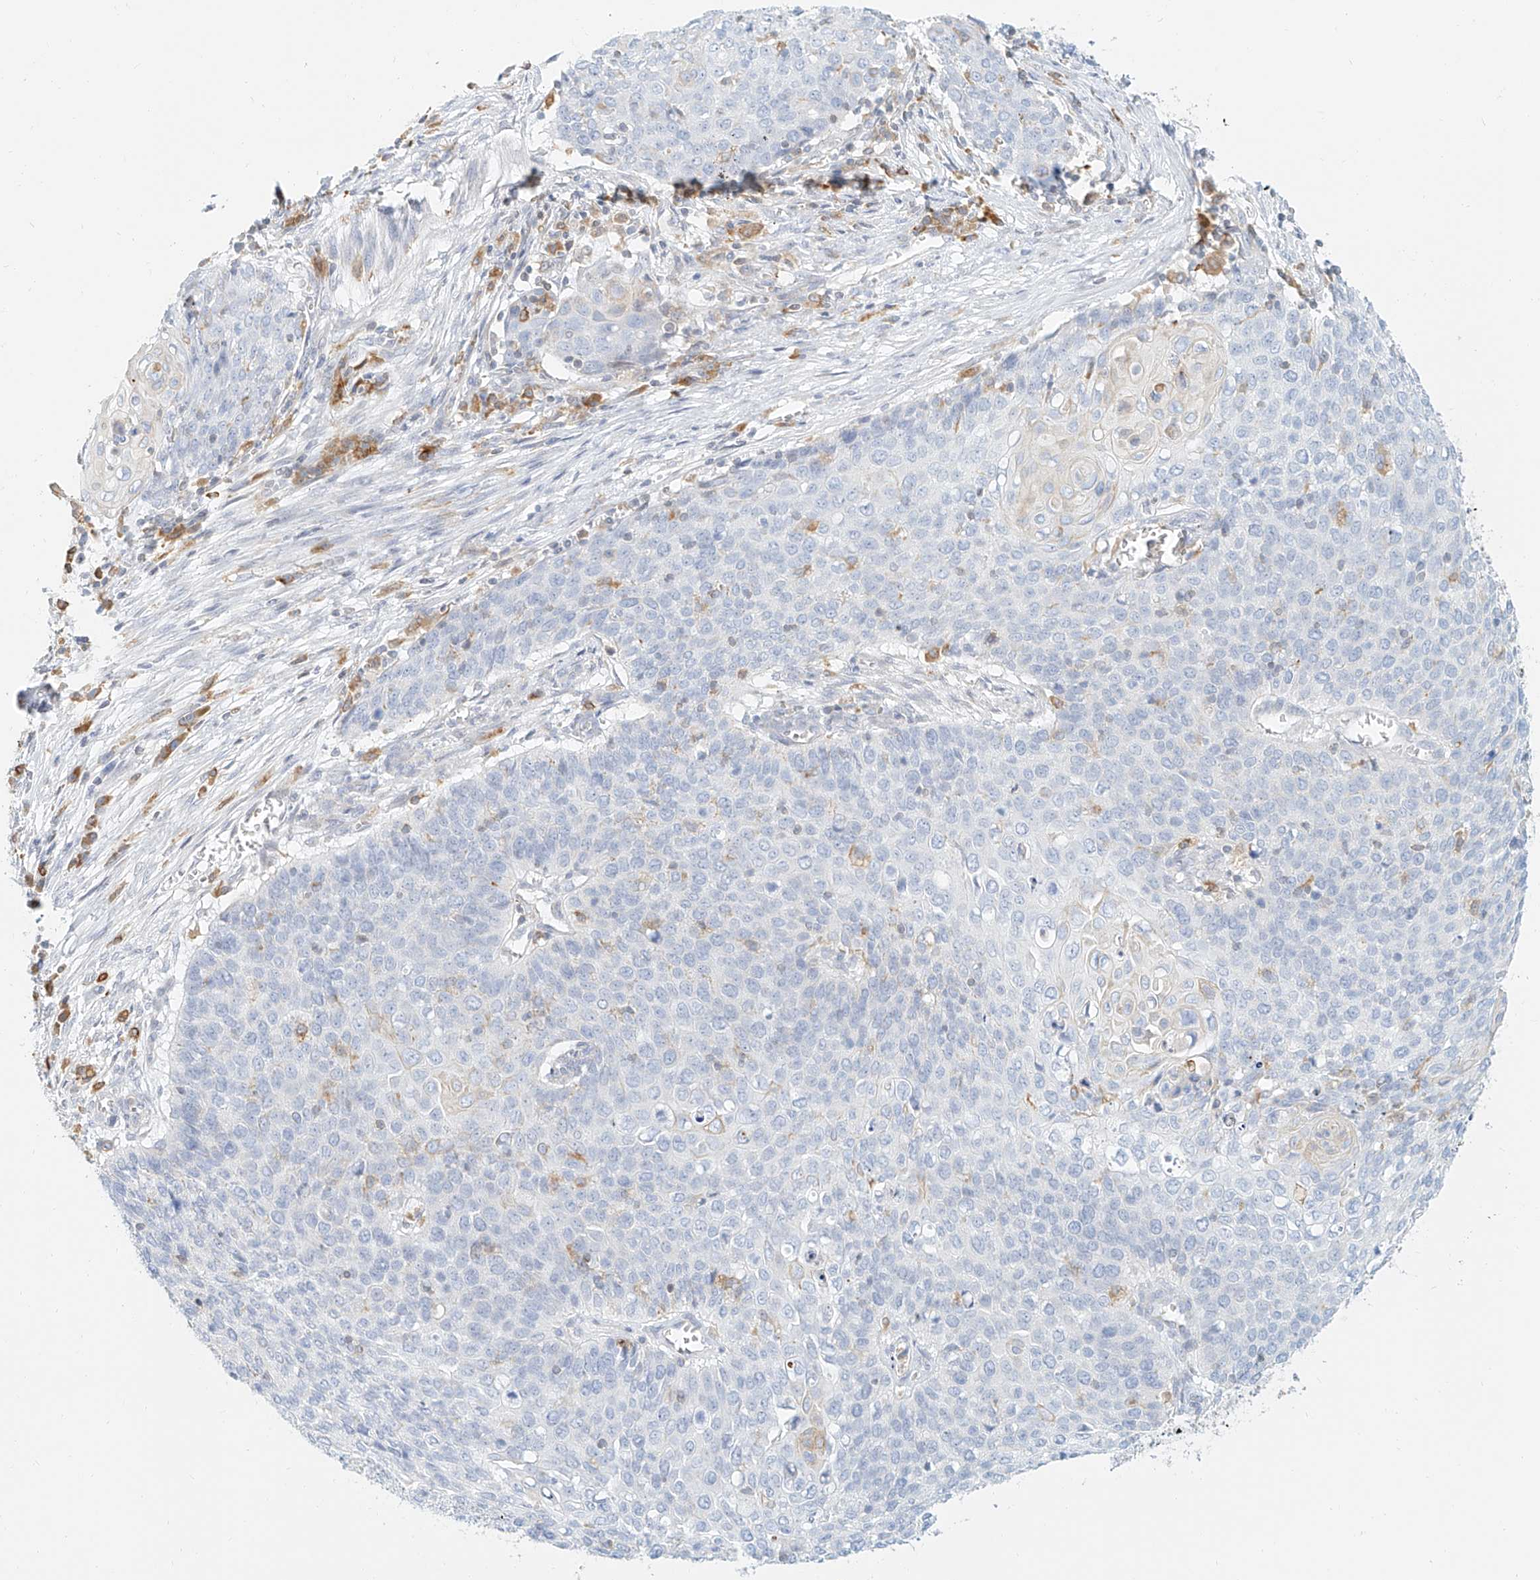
{"staining": {"intensity": "negative", "quantity": "none", "location": "none"}, "tissue": "cervical cancer", "cell_type": "Tumor cells", "image_type": "cancer", "snomed": [{"axis": "morphology", "description": "Squamous cell carcinoma, NOS"}, {"axis": "topography", "description": "Cervix"}], "caption": "Image shows no significant protein positivity in tumor cells of cervical squamous cell carcinoma.", "gene": "DHRS7", "patient": {"sex": "female", "age": 39}}